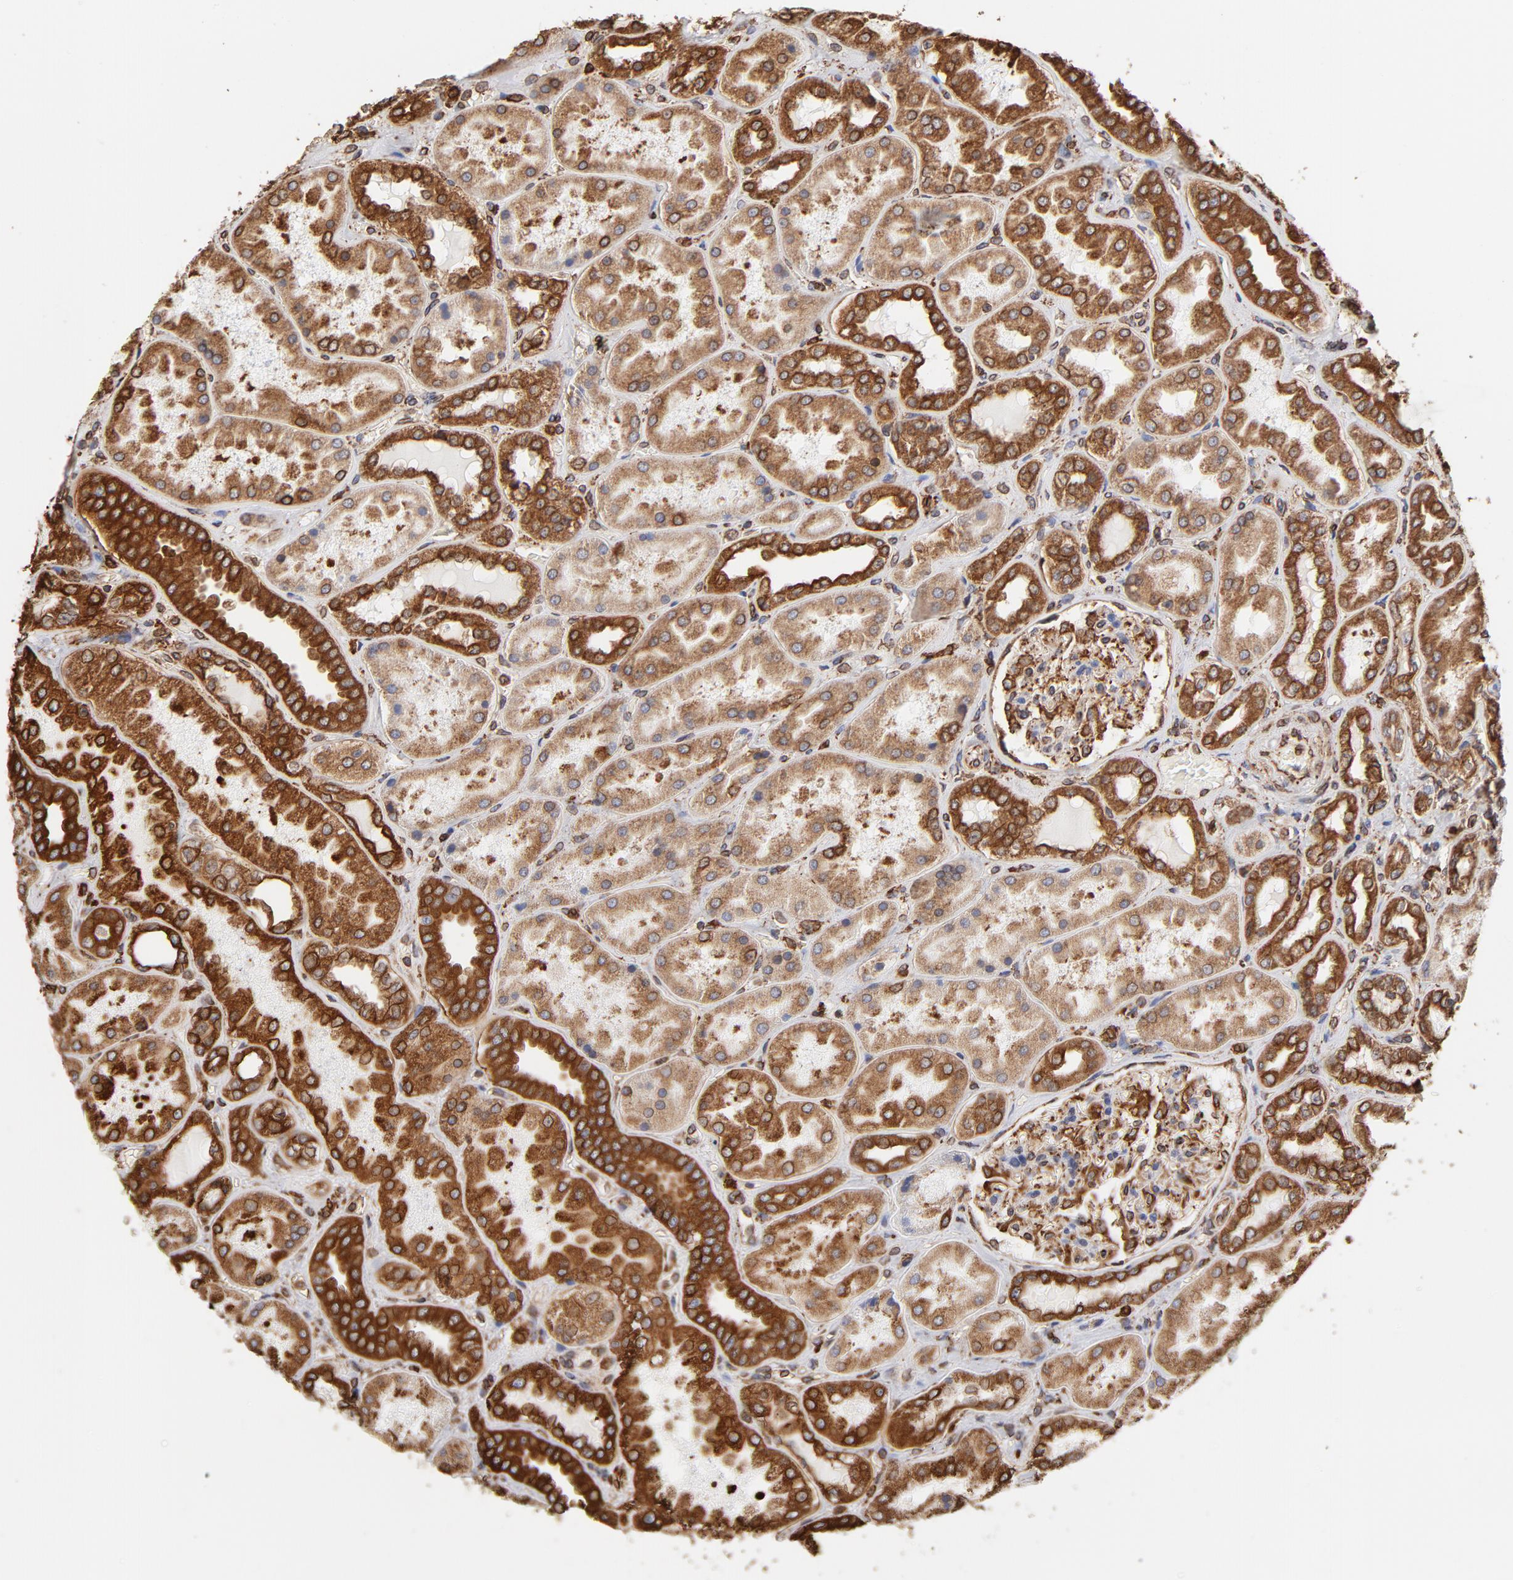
{"staining": {"intensity": "strong", "quantity": ">75%", "location": "cytoplasmic/membranous"}, "tissue": "kidney", "cell_type": "Cells in glomeruli", "image_type": "normal", "snomed": [{"axis": "morphology", "description": "Normal tissue, NOS"}, {"axis": "topography", "description": "Kidney"}], "caption": "Normal kidney reveals strong cytoplasmic/membranous expression in approximately >75% of cells in glomeruli, visualized by immunohistochemistry. (DAB = brown stain, brightfield microscopy at high magnification).", "gene": "CANX", "patient": {"sex": "female", "age": 56}}